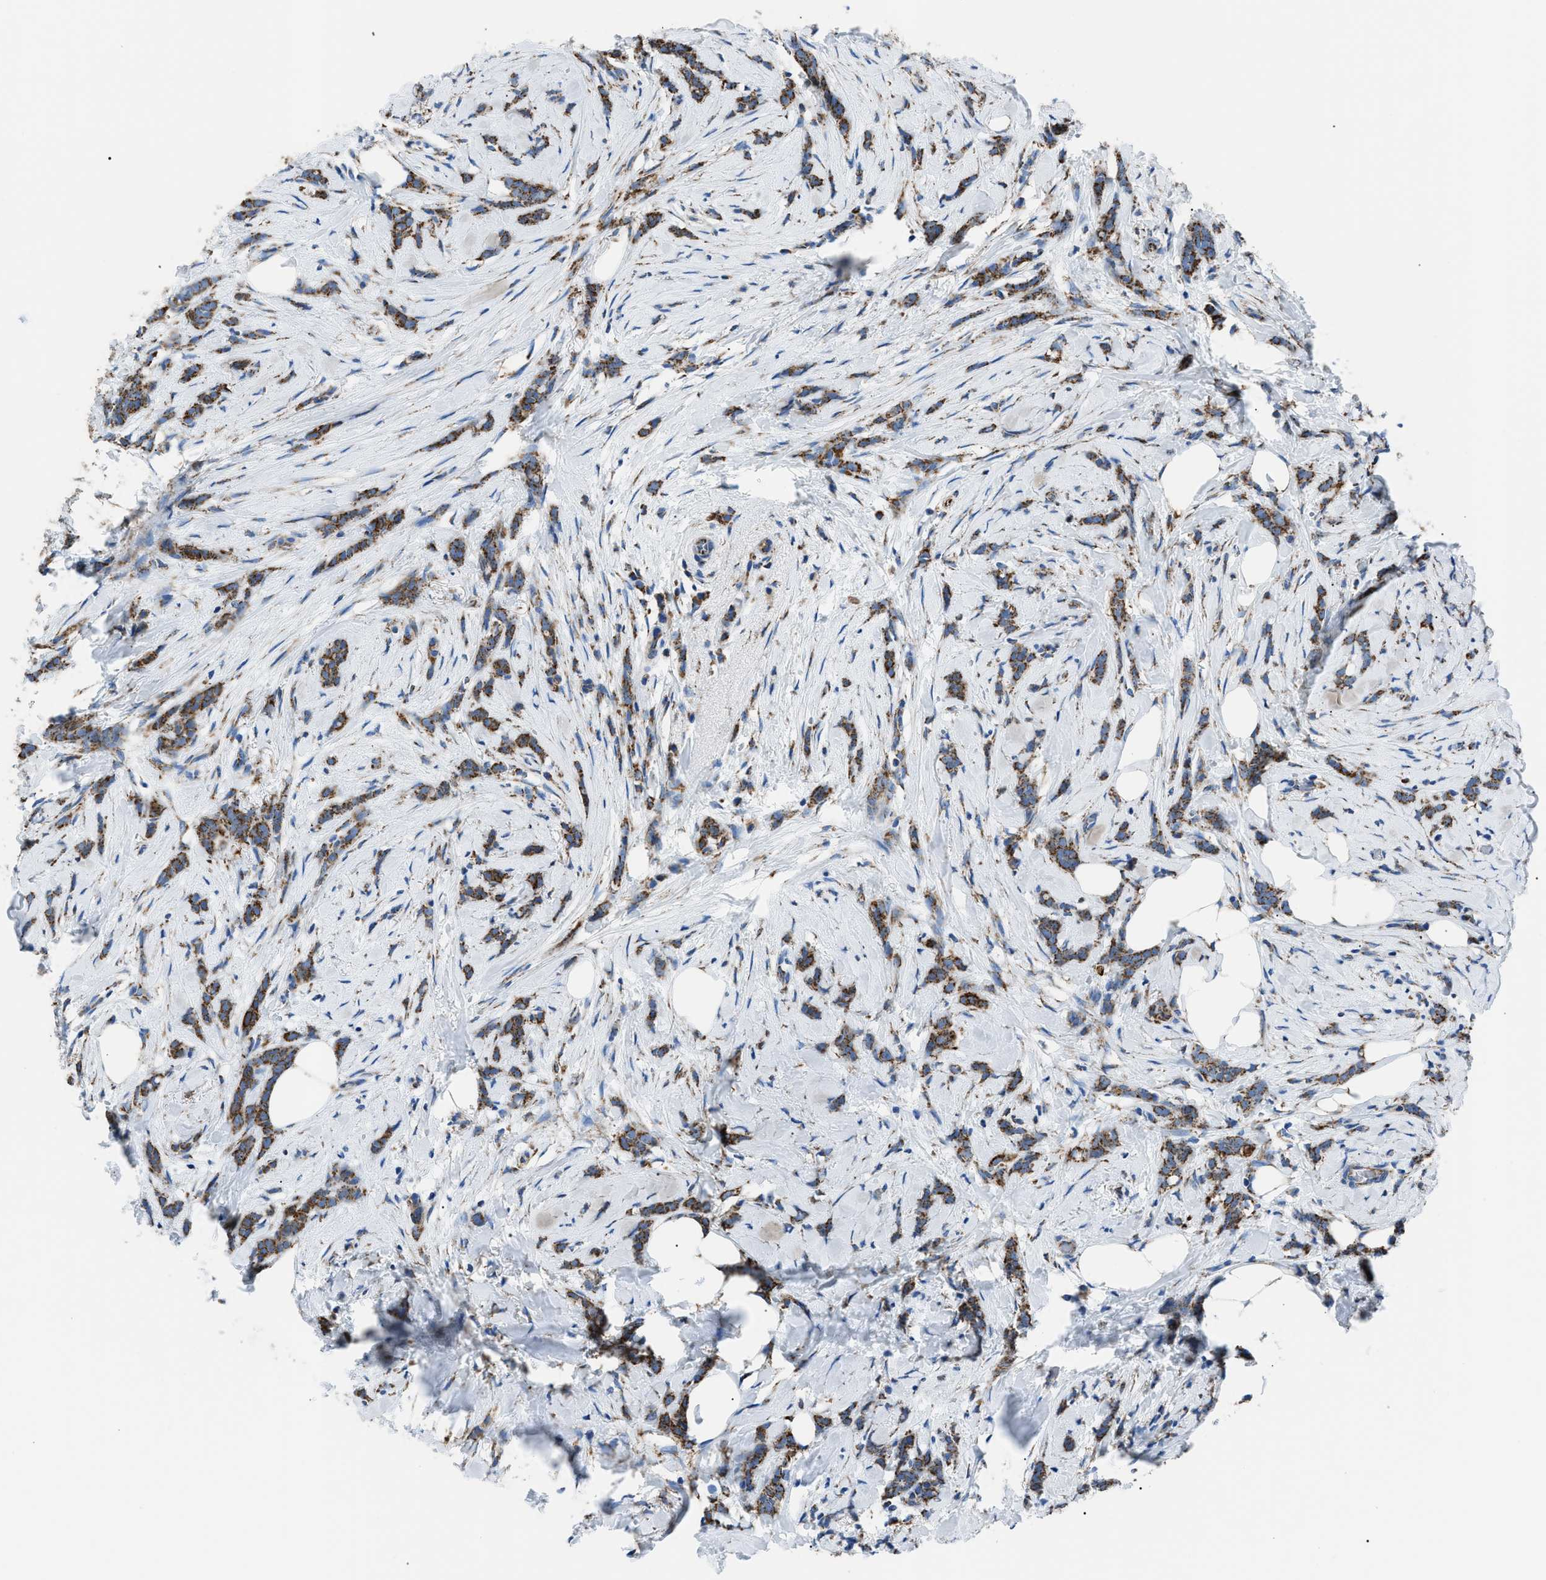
{"staining": {"intensity": "strong", "quantity": ">75%", "location": "cytoplasmic/membranous"}, "tissue": "breast cancer", "cell_type": "Tumor cells", "image_type": "cancer", "snomed": [{"axis": "morphology", "description": "Lobular carcinoma, in situ"}, {"axis": "morphology", "description": "Lobular carcinoma"}, {"axis": "topography", "description": "Breast"}], "caption": "High-magnification brightfield microscopy of breast lobular carcinoma in situ stained with DAB (brown) and counterstained with hematoxylin (blue). tumor cells exhibit strong cytoplasmic/membranous staining is seen in about>75% of cells.", "gene": "PHB2", "patient": {"sex": "female", "age": 41}}